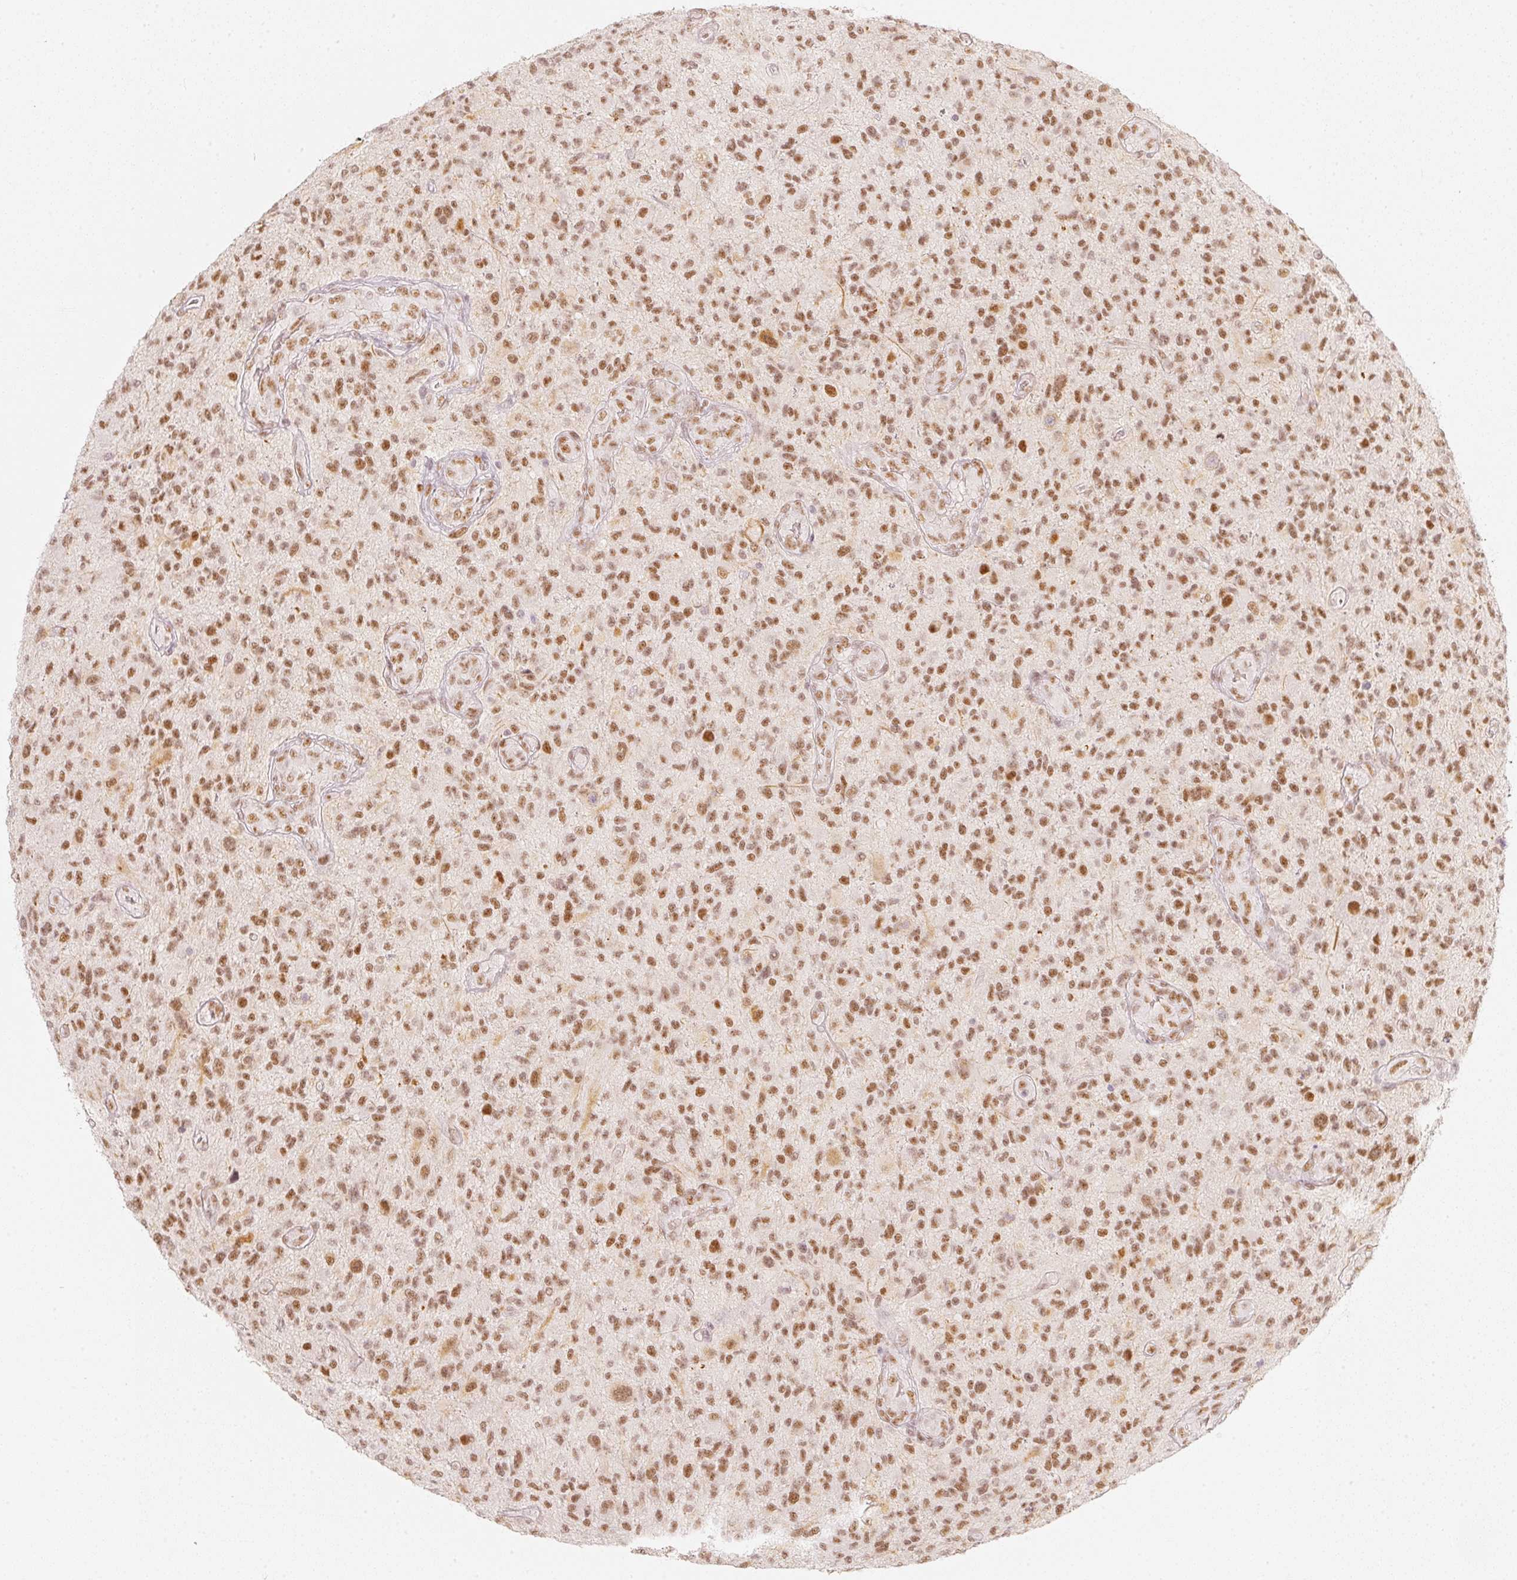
{"staining": {"intensity": "moderate", "quantity": ">75%", "location": "nuclear"}, "tissue": "glioma", "cell_type": "Tumor cells", "image_type": "cancer", "snomed": [{"axis": "morphology", "description": "Glioma, malignant, High grade"}, {"axis": "topography", "description": "Brain"}], "caption": "Tumor cells reveal medium levels of moderate nuclear expression in about >75% of cells in human glioma.", "gene": "PPP1R10", "patient": {"sex": "male", "age": 47}}